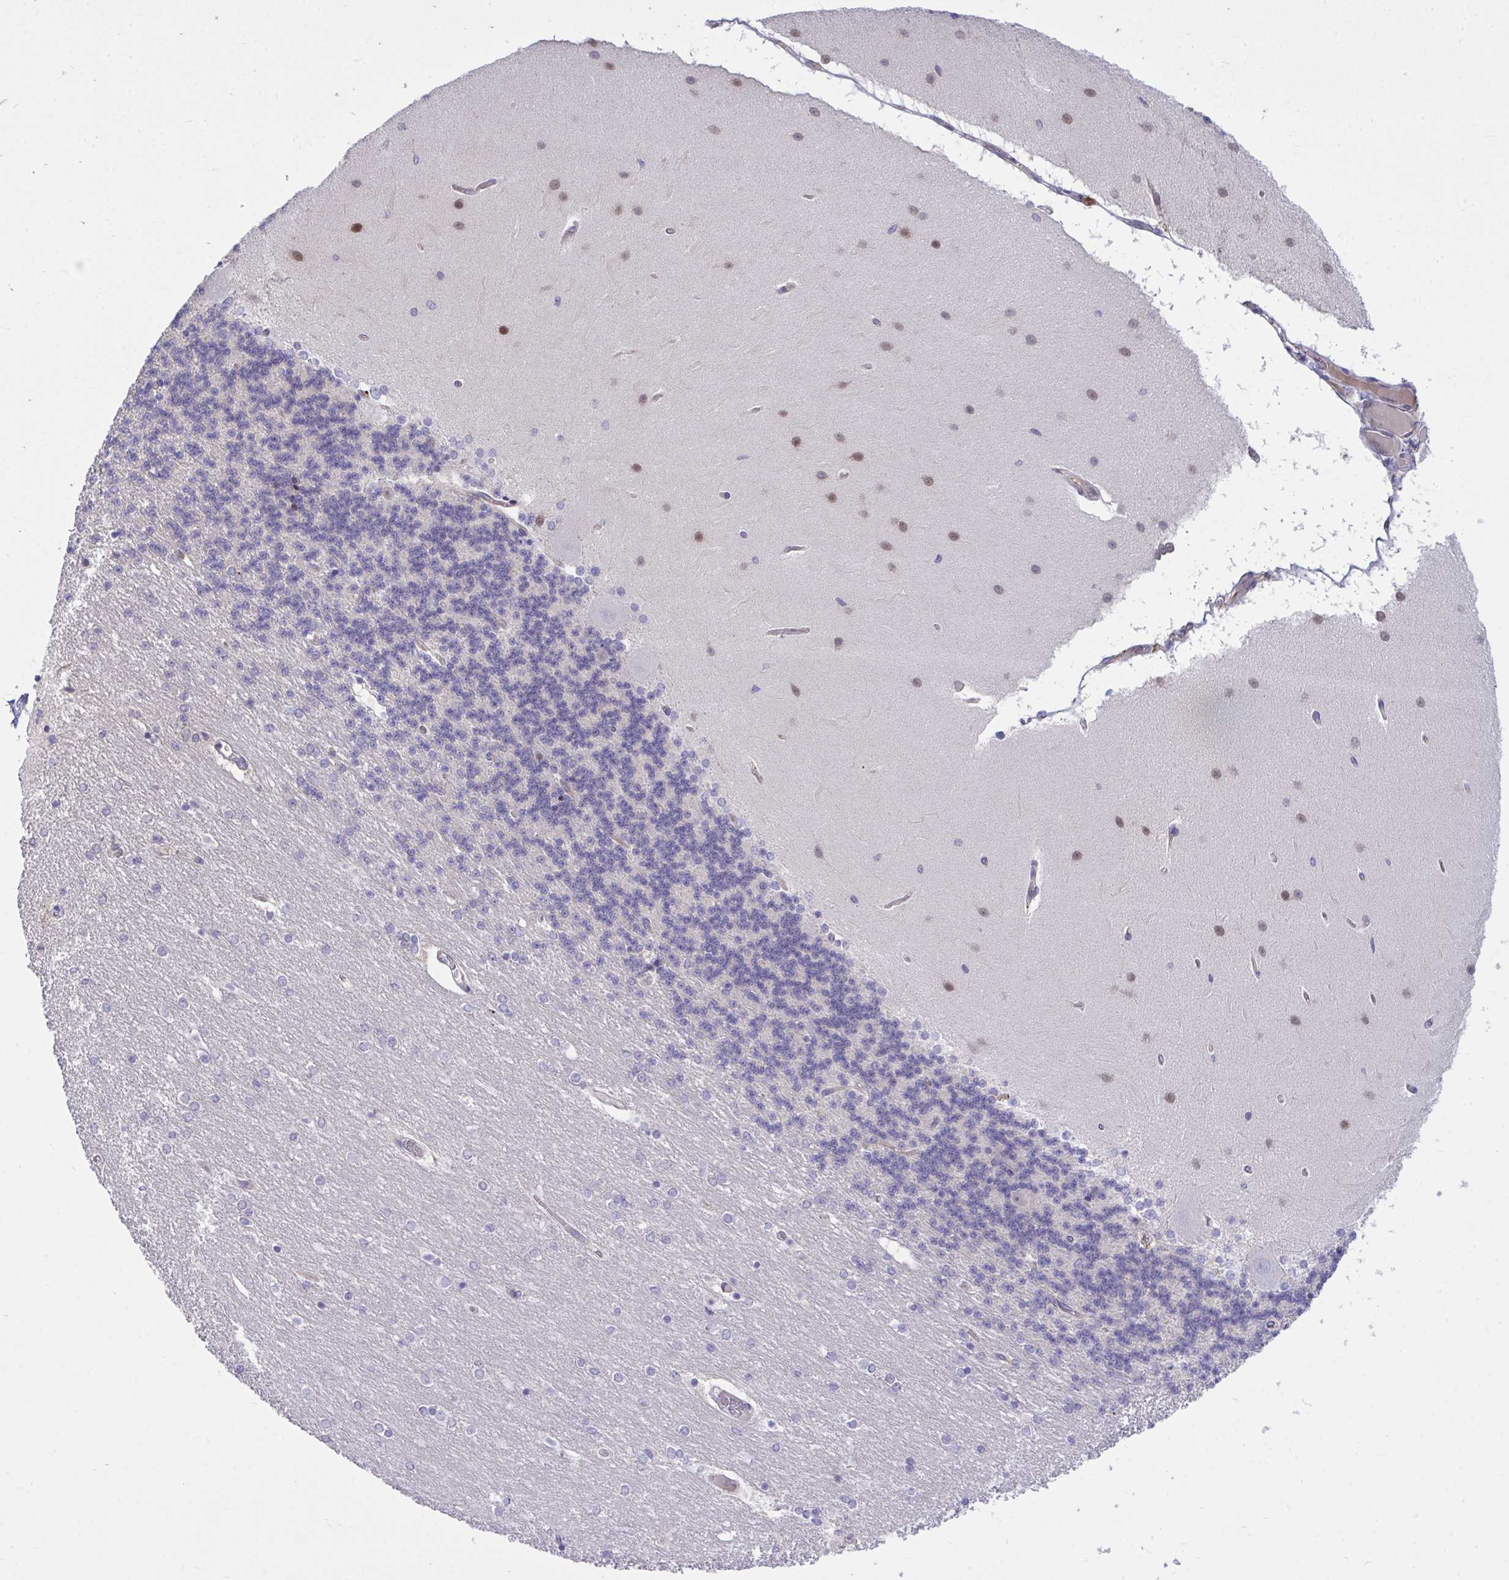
{"staining": {"intensity": "negative", "quantity": "none", "location": "none"}, "tissue": "cerebellum", "cell_type": "Cells in granular layer", "image_type": "normal", "snomed": [{"axis": "morphology", "description": "Normal tissue, NOS"}, {"axis": "topography", "description": "Cerebellum"}], "caption": "IHC of normal cerebellum demonstrates no expression in cells in granular layer.", "gene": "CENPQ", "patient": {"sex": "female", "age": 54}}